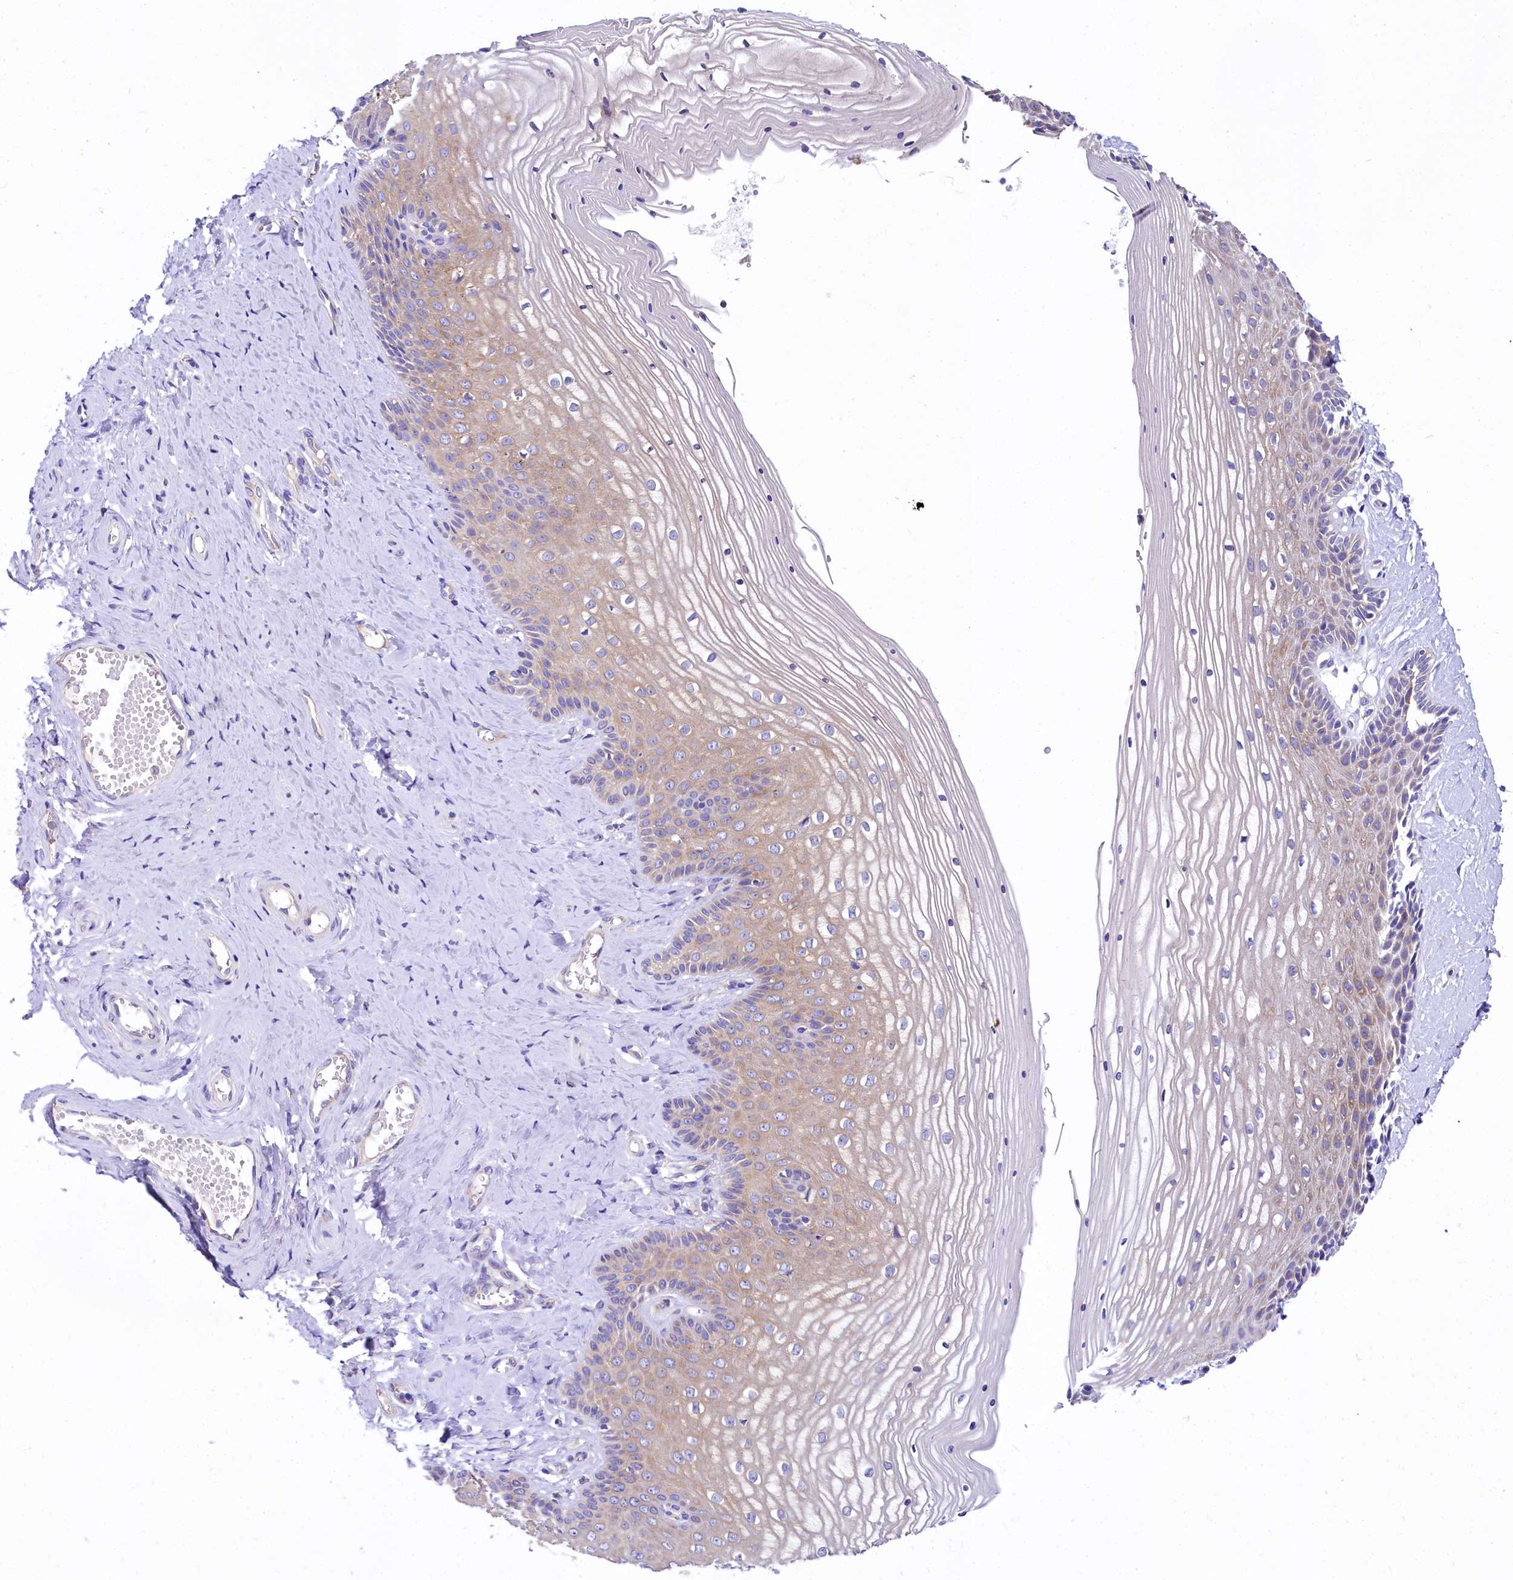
{"staining": {"intensity": "weak", "quantity": "25%-75%", "location": "cytoplasmic/membranous"}, "tissue": "vagina", "cell_type": "Squamous epithelial cells", "image_type": "normal", "snomed": [{"axis": "morphology", "description": "Normal tissue, NOS"}, {"axis": "topography", "description": "Vagina"}, {"axis": "topography", "description": "Cervix"}], "caption": "This photomicrograph reveals benign vagina stained with immunohistochemistry to label a protein in brown. The cytoplasmic/membranous of squamous epithelial cells show weak positivity for the protein. Nuclei are counter-stained blue.", "gene": "QARS1", "patient": {"sex": "female", "age": 40}}